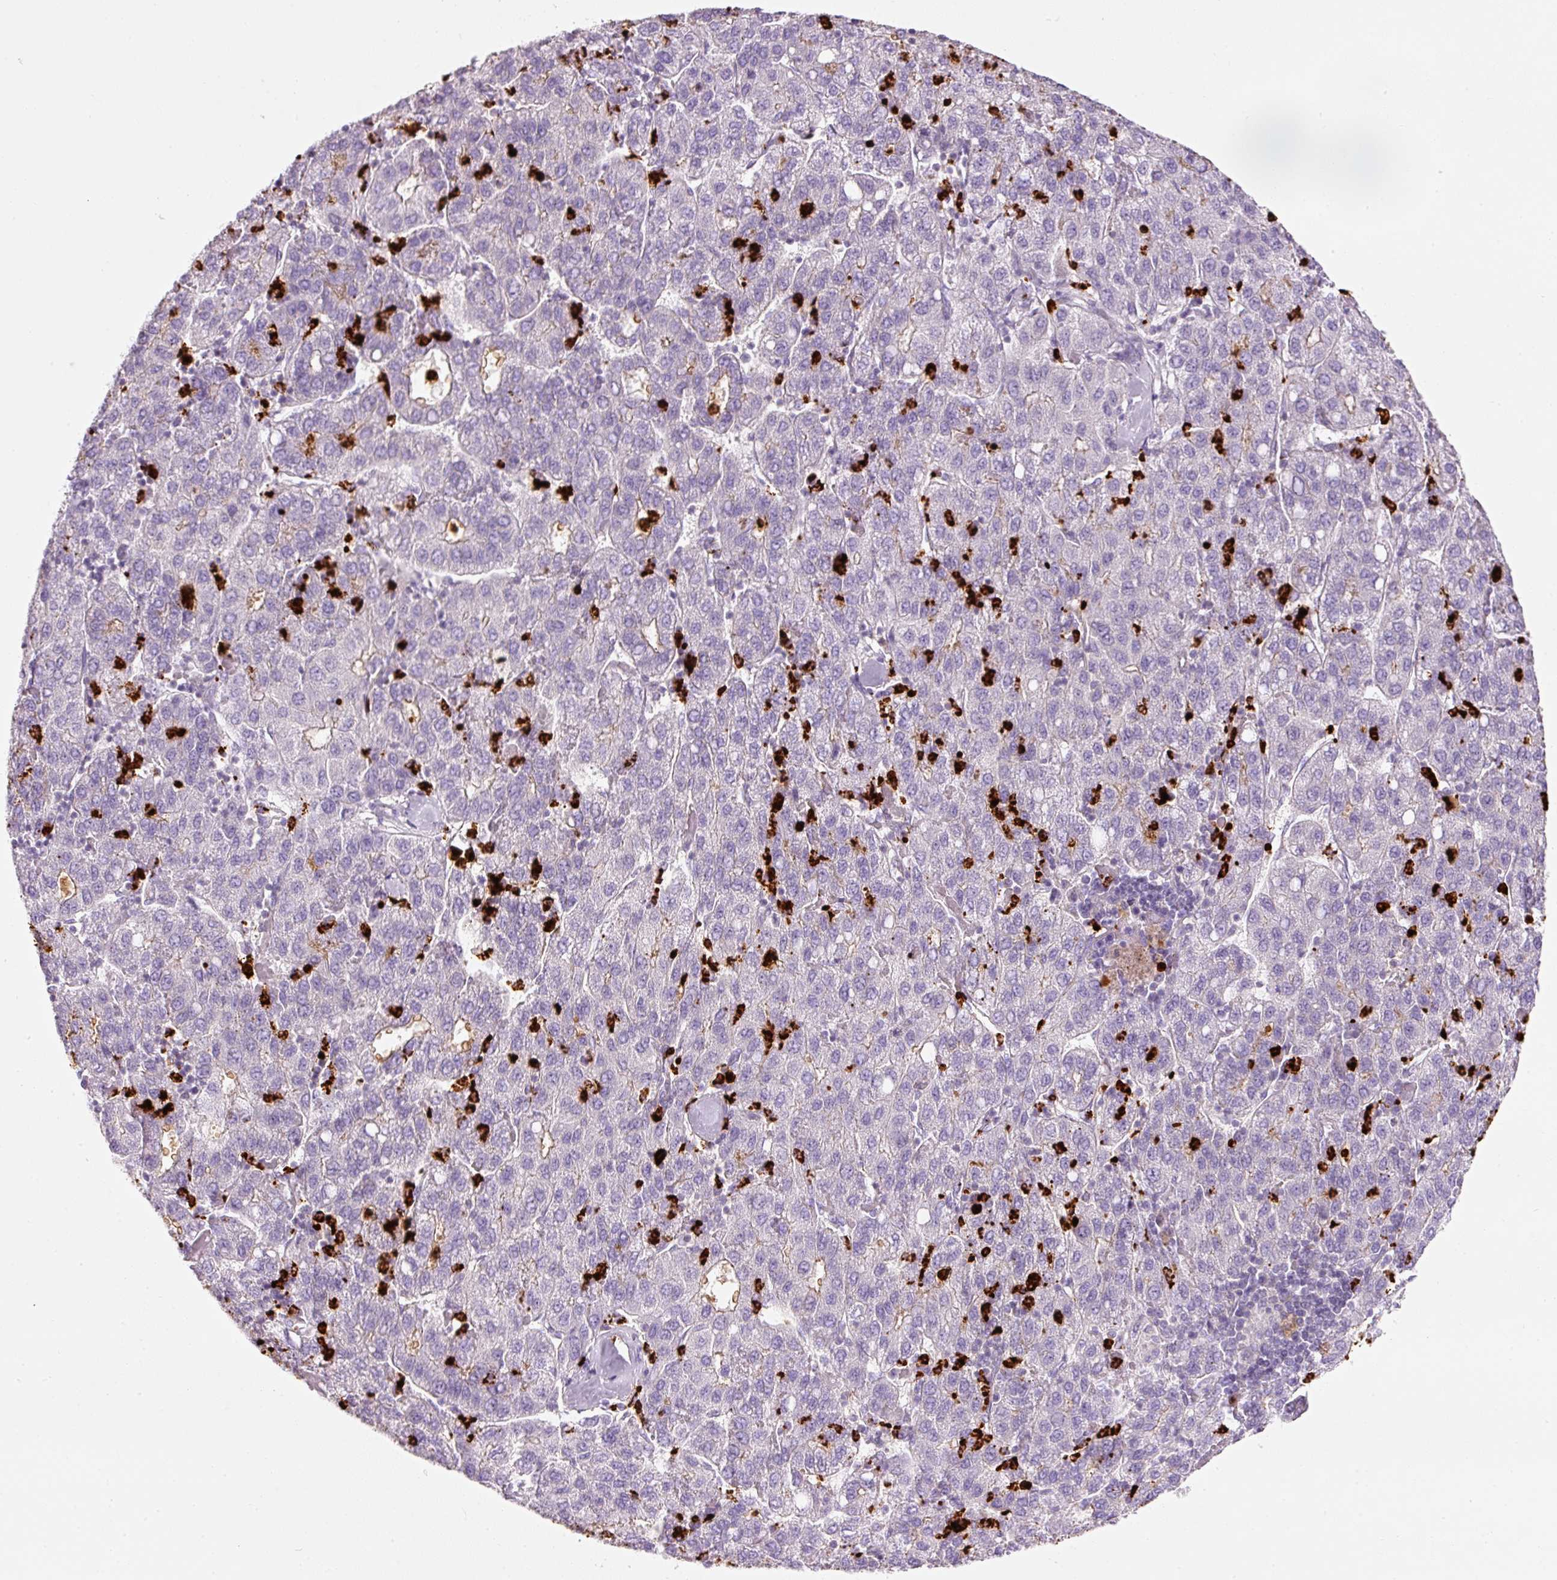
{"staining": {"intensity": "negative", "quantity": "none", "location": "none"}, "tissue": "liver cancer", "cell_type": "Tumor cells", "image_type": "cancer", "snomed": [{"axis": "morphology", "description": "Carcinoma, Hepatocellular, NOS"}, {"axis": "topography", "description": "Liver"}], "caption": "High power microscopy image of an immunohistochemistry (IHC) photomicrograph of liver cancer, revealing no significant expression in tumor cells. The staining was performed using DAB (3,3'-diaminobenzidine) to visualize the protein expression in brown, while the nuclei were stained in blue with hematoxylin (Magnification: 20x).", "gene": "MAP3K3", "patient": {"sex": "male", "age": 65}}